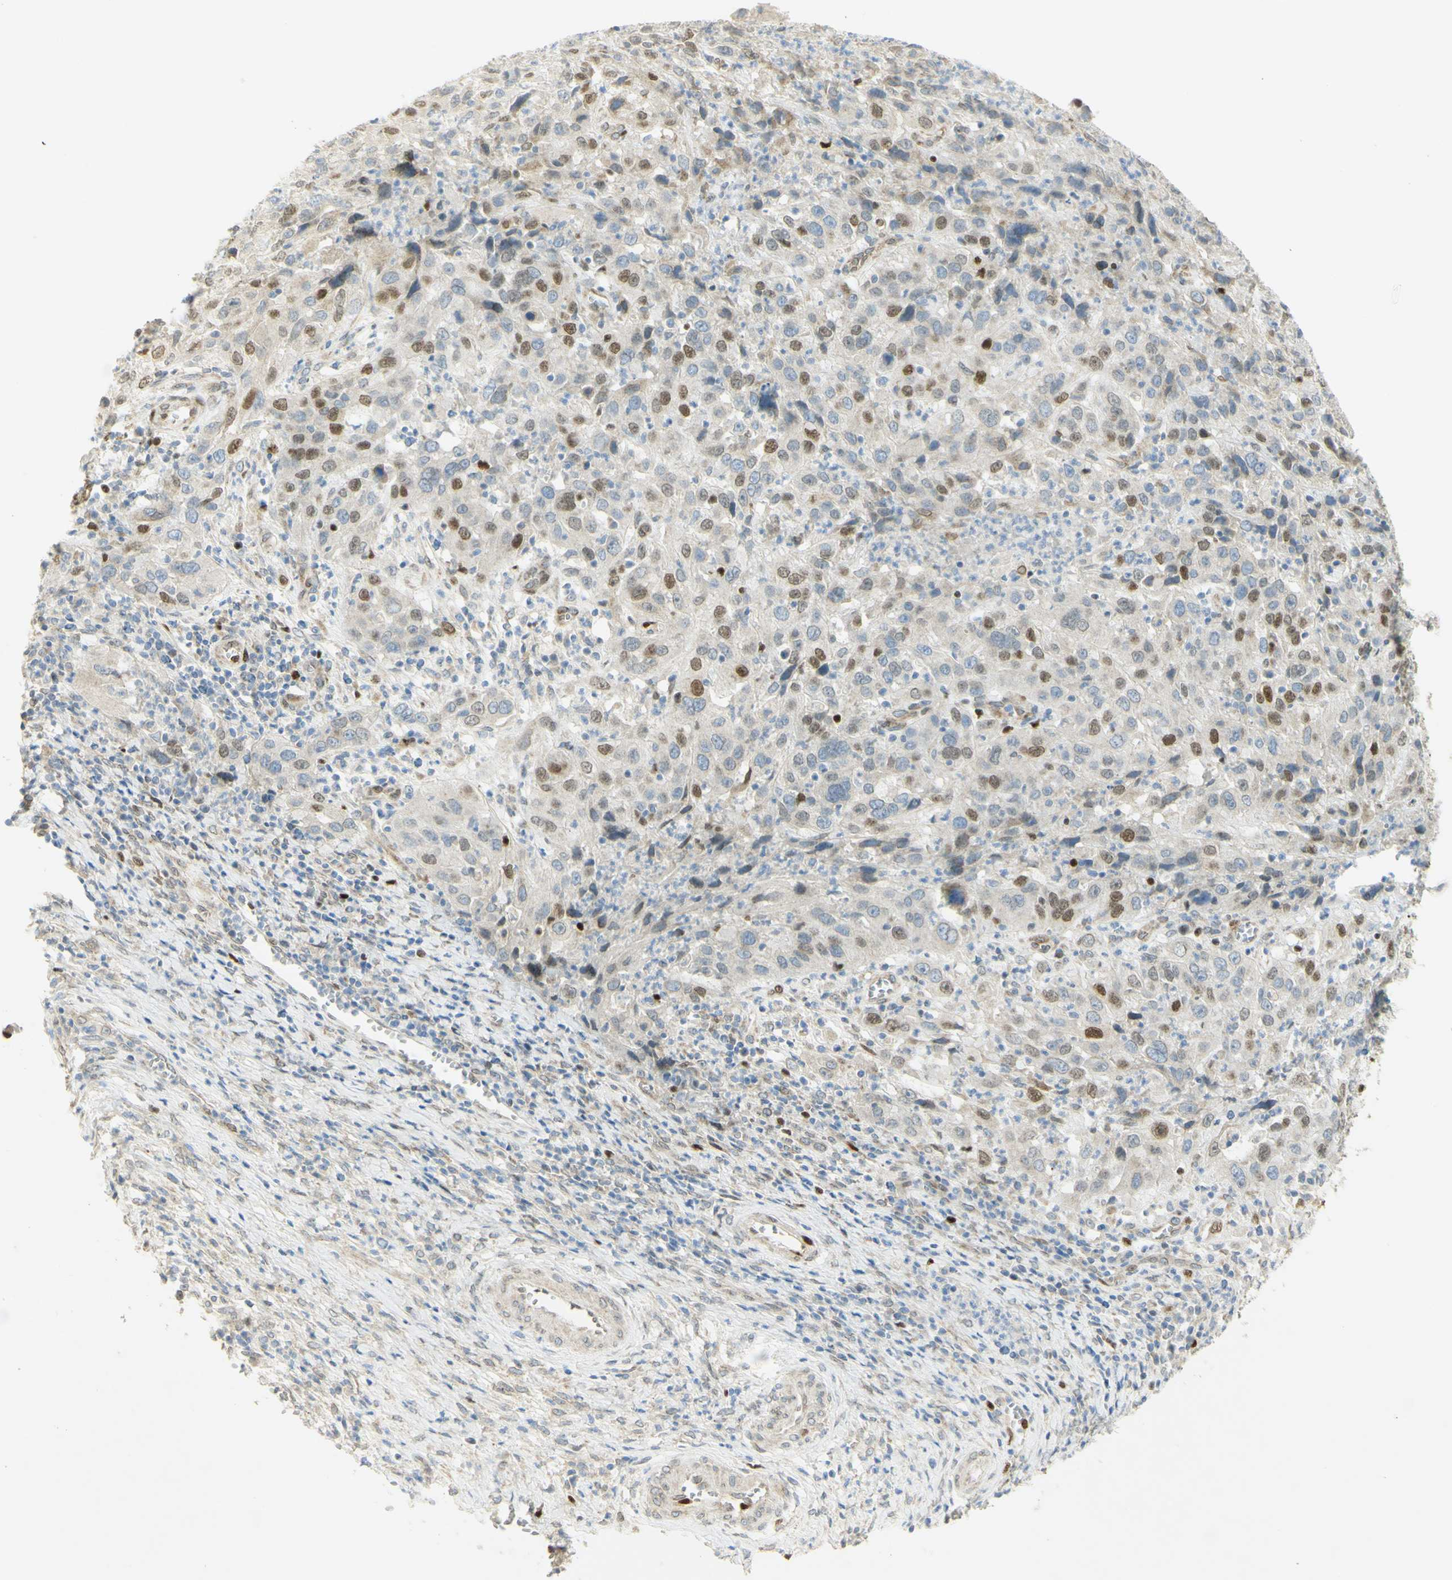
{"staining": {"intensity": "strong", "quantity": "25%-75%", "location": "nuclear"}, "tissue": "cervical cancer", "cell_type": "Tumor cells", "image_type": "cancer", "snomed": [{"axis": "morphology", "description": "Squamous cell carcinoma, NOS"}, {"axis": "topography", "description": "Cervix"}], "caption": "Cervical squamous cell carcinoma stained with DAB (3,3'-diaminobenzidine) immunohistochemistry (IHC) shows high levels of strong nuclear positivity in approximately 25%-75% of tumor cells.", "gene": "E2F1", "patient": {"sex": "female", "age": 32}}